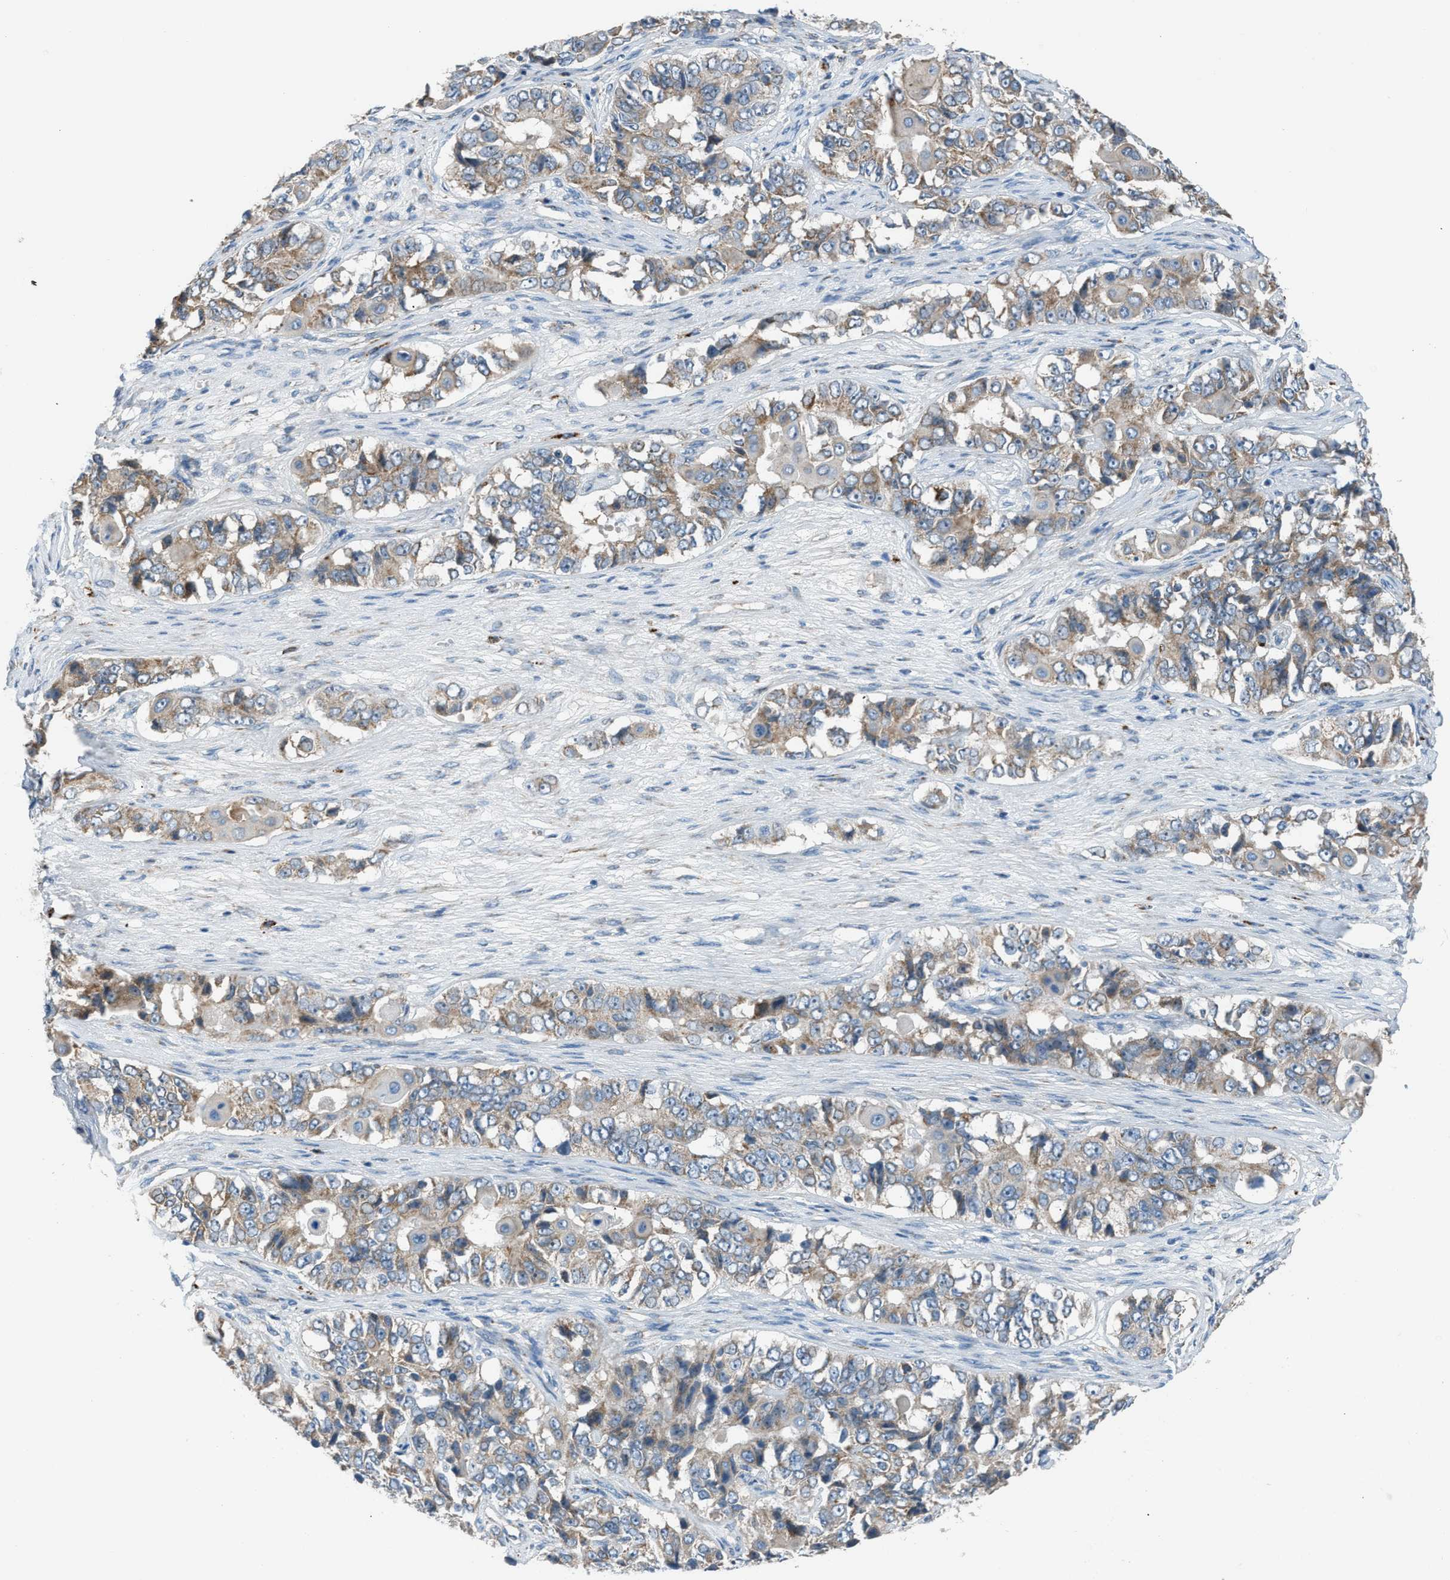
{"staining": {"intensity": "weak", "quantity": ">75%", "location": "cytoplasmic/membranous"}, "tissue": "ovarian cancer", "cell_type": "Tumor cells", "image_type": "cancer", "snomed": [{"axis": "morphology", "description": "Carcinoma, endometroid"}, {"axis": "topography", "description": "Ovary"}], "caption": "DAB immunohistochemical staining of ovarian cancer reveals weak cytoplasmic/membranous protein staining in approximately >75% of tumor cells.", "gene": "SMIM20", "patient": {"sex": "female", "age": 51}}